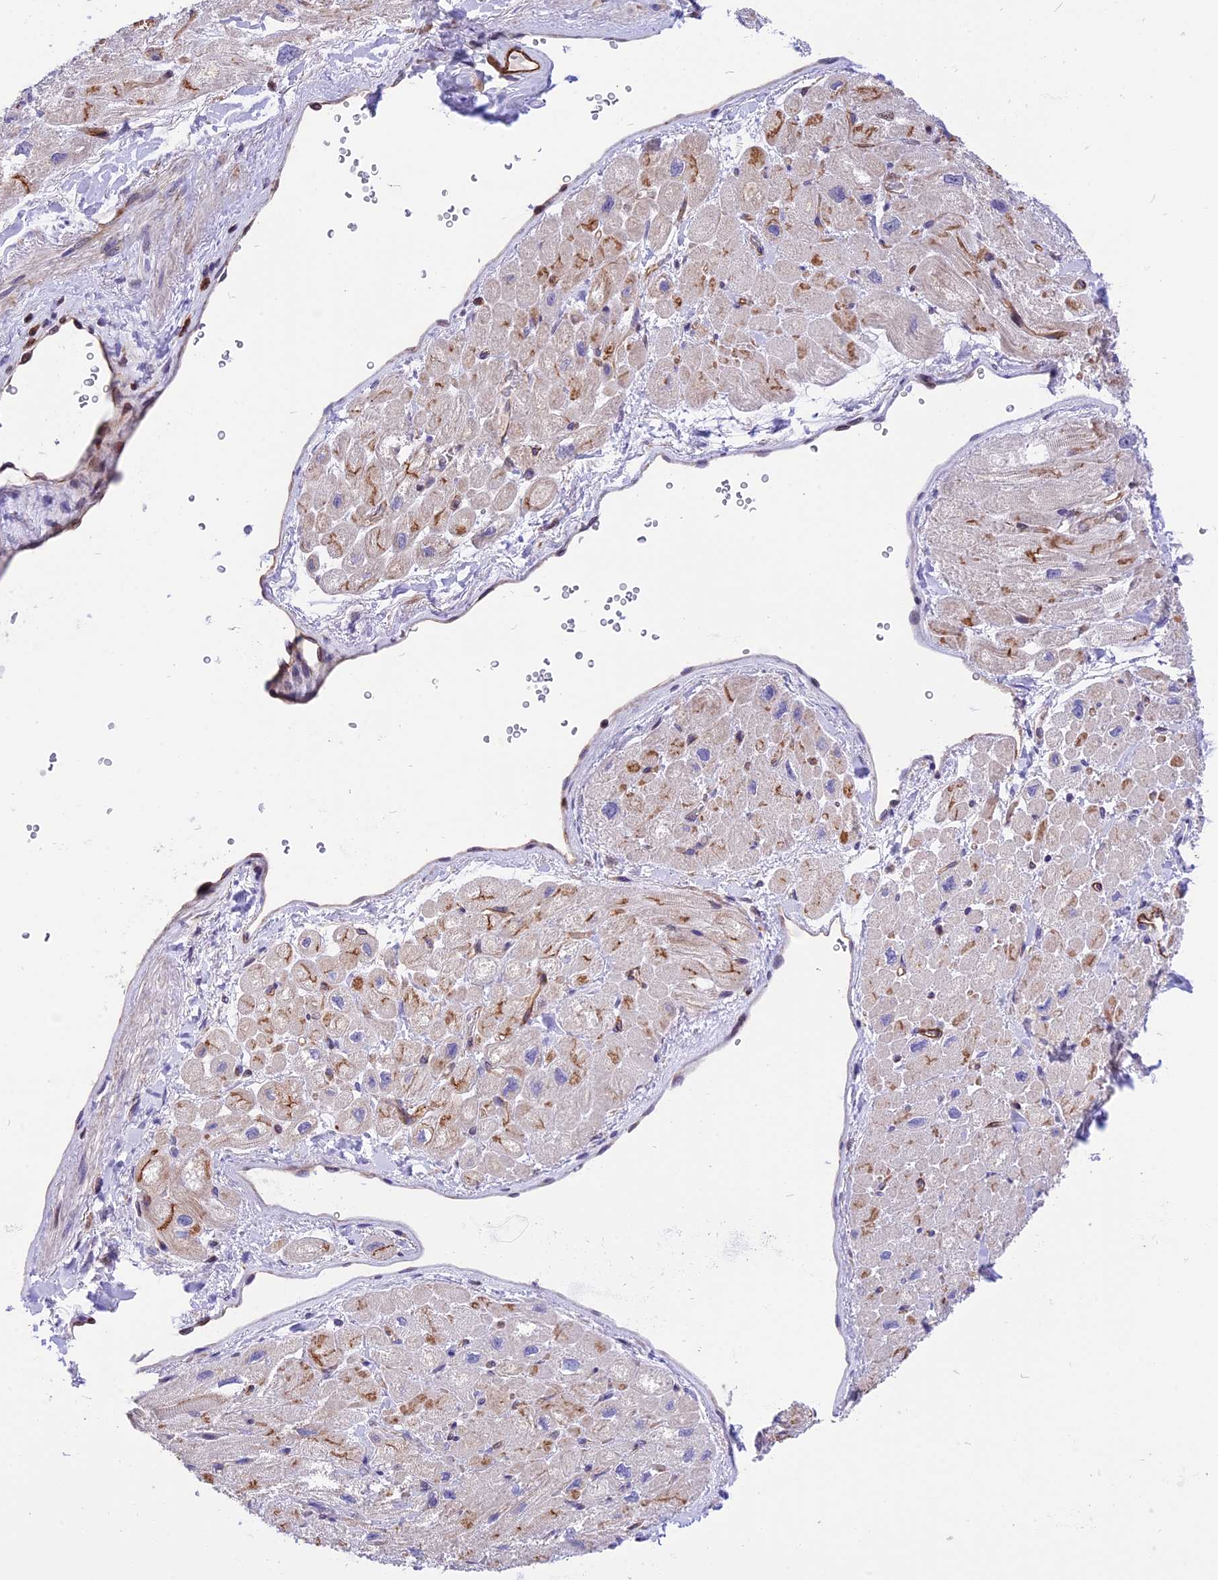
{"staining": {"intensity": "moderate", "quantity": ">75%", "location": "cytoplasmic/membranous"}, "tissue": "heart muscle", "cell_type": "Cardiomyocytes", "image_type": "normal", "snomed": [{"axis": "morphology", "description": "Normal tissue, NOS"}, {"axis": "topography", "description": "Heart"}], "caption": "Immunohistochemistry (IHC) of normal heart muscle demonstrates medium levels of moderate cytoplasmic/membranous staining in about >75% of cardiomyocytes. (IHC, brightfield microscopy, high magnification).", "gene": "R3HDM4", "patient": {"sex": "male", "age": 65}}